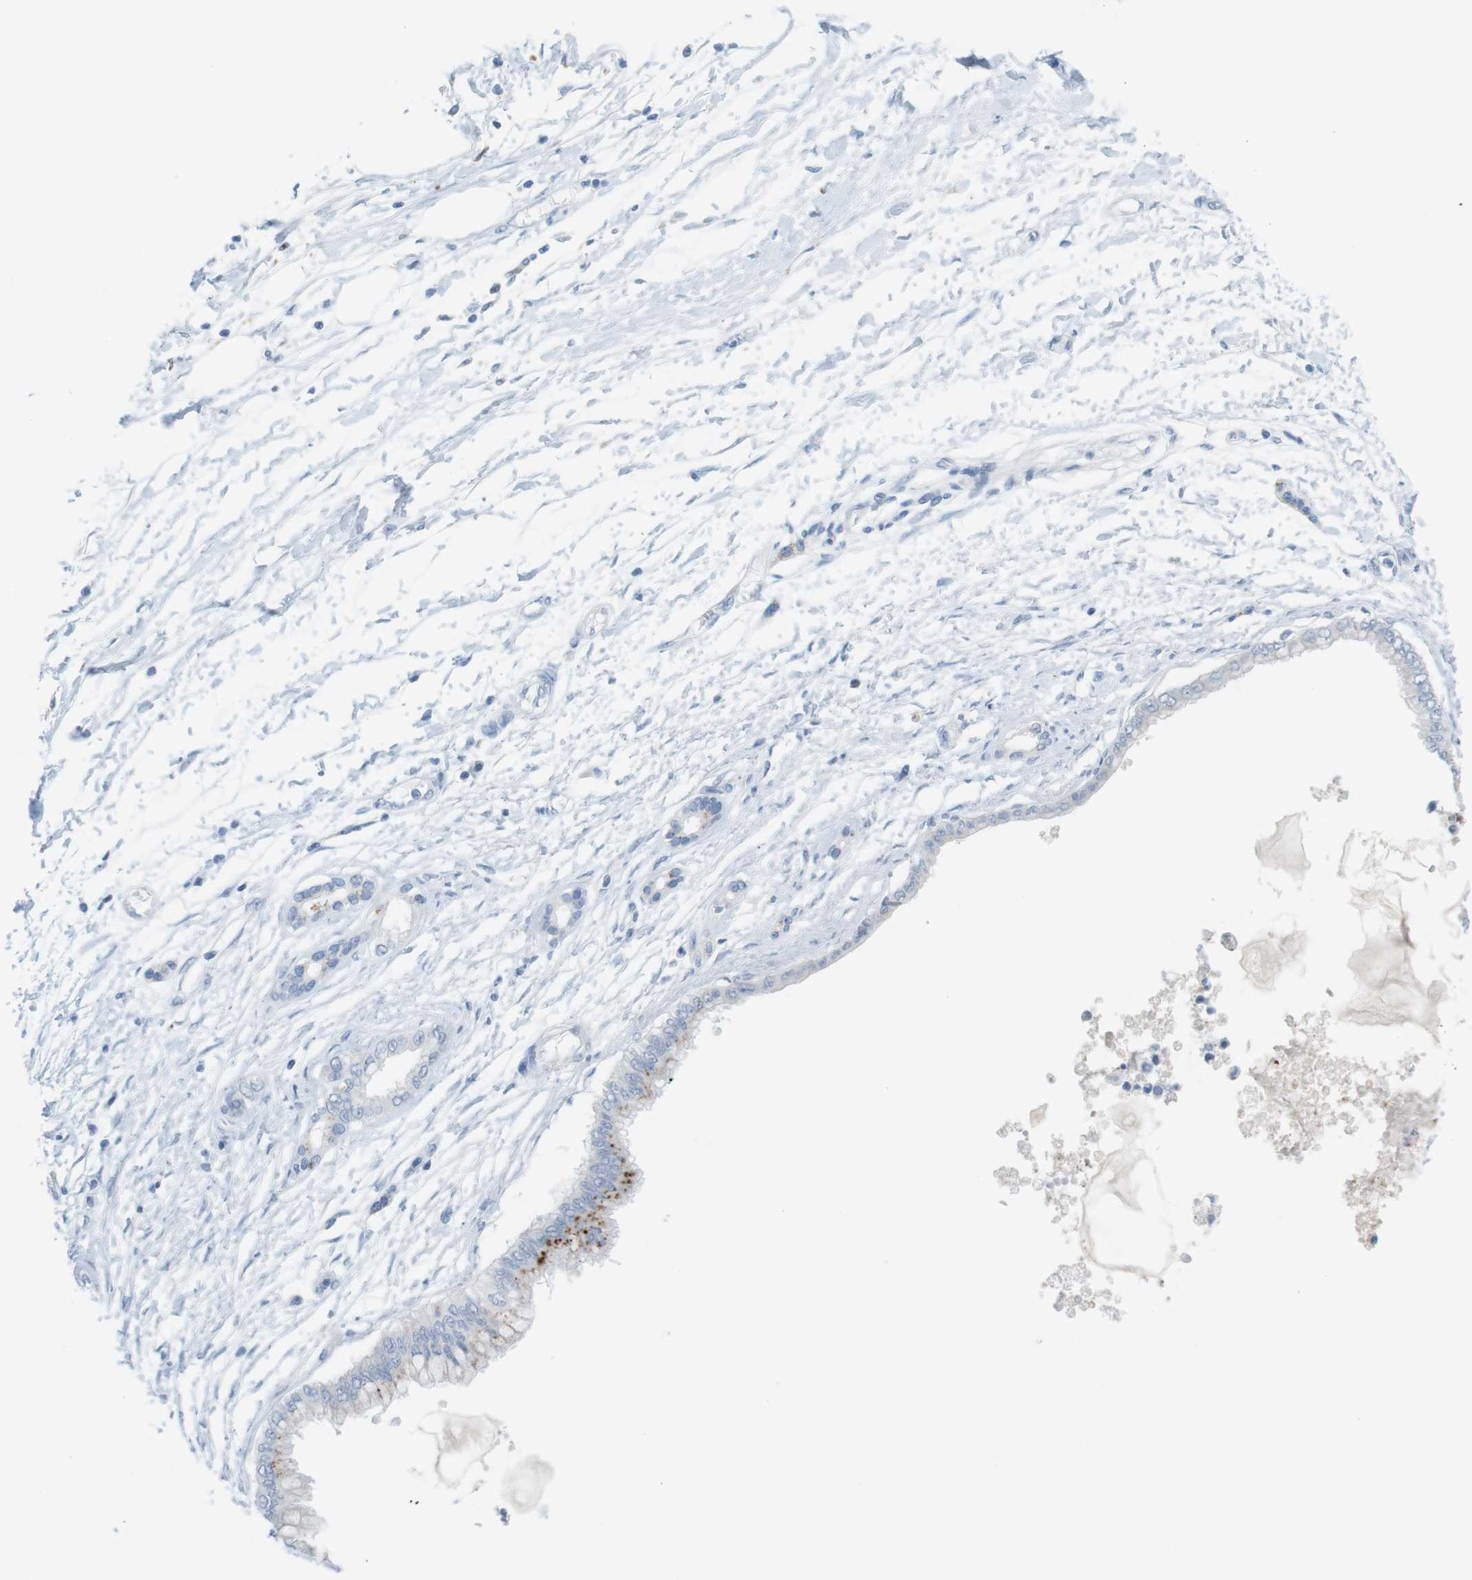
{"staining": {"intensity": "moderate", "quantity": "<25%", "location": "cytoplasmic/membranous"}, "tissue": "pancreatic cancer", "cell_type": "Tumor cells", "image_type": "cancer", "snomed": [{"axis": "morphology", "description": "Adenocarcinoma, NOS"}, {"axis": "topography", "description": "Pancreas"}], "caption": "Human pancreatic cancer (adenocarcinoma) stained with a protein marker demonstrates moderate staining in tumor cells.", "gene": "YIPF1", "patient": {"sex": "male", "age": 56}}